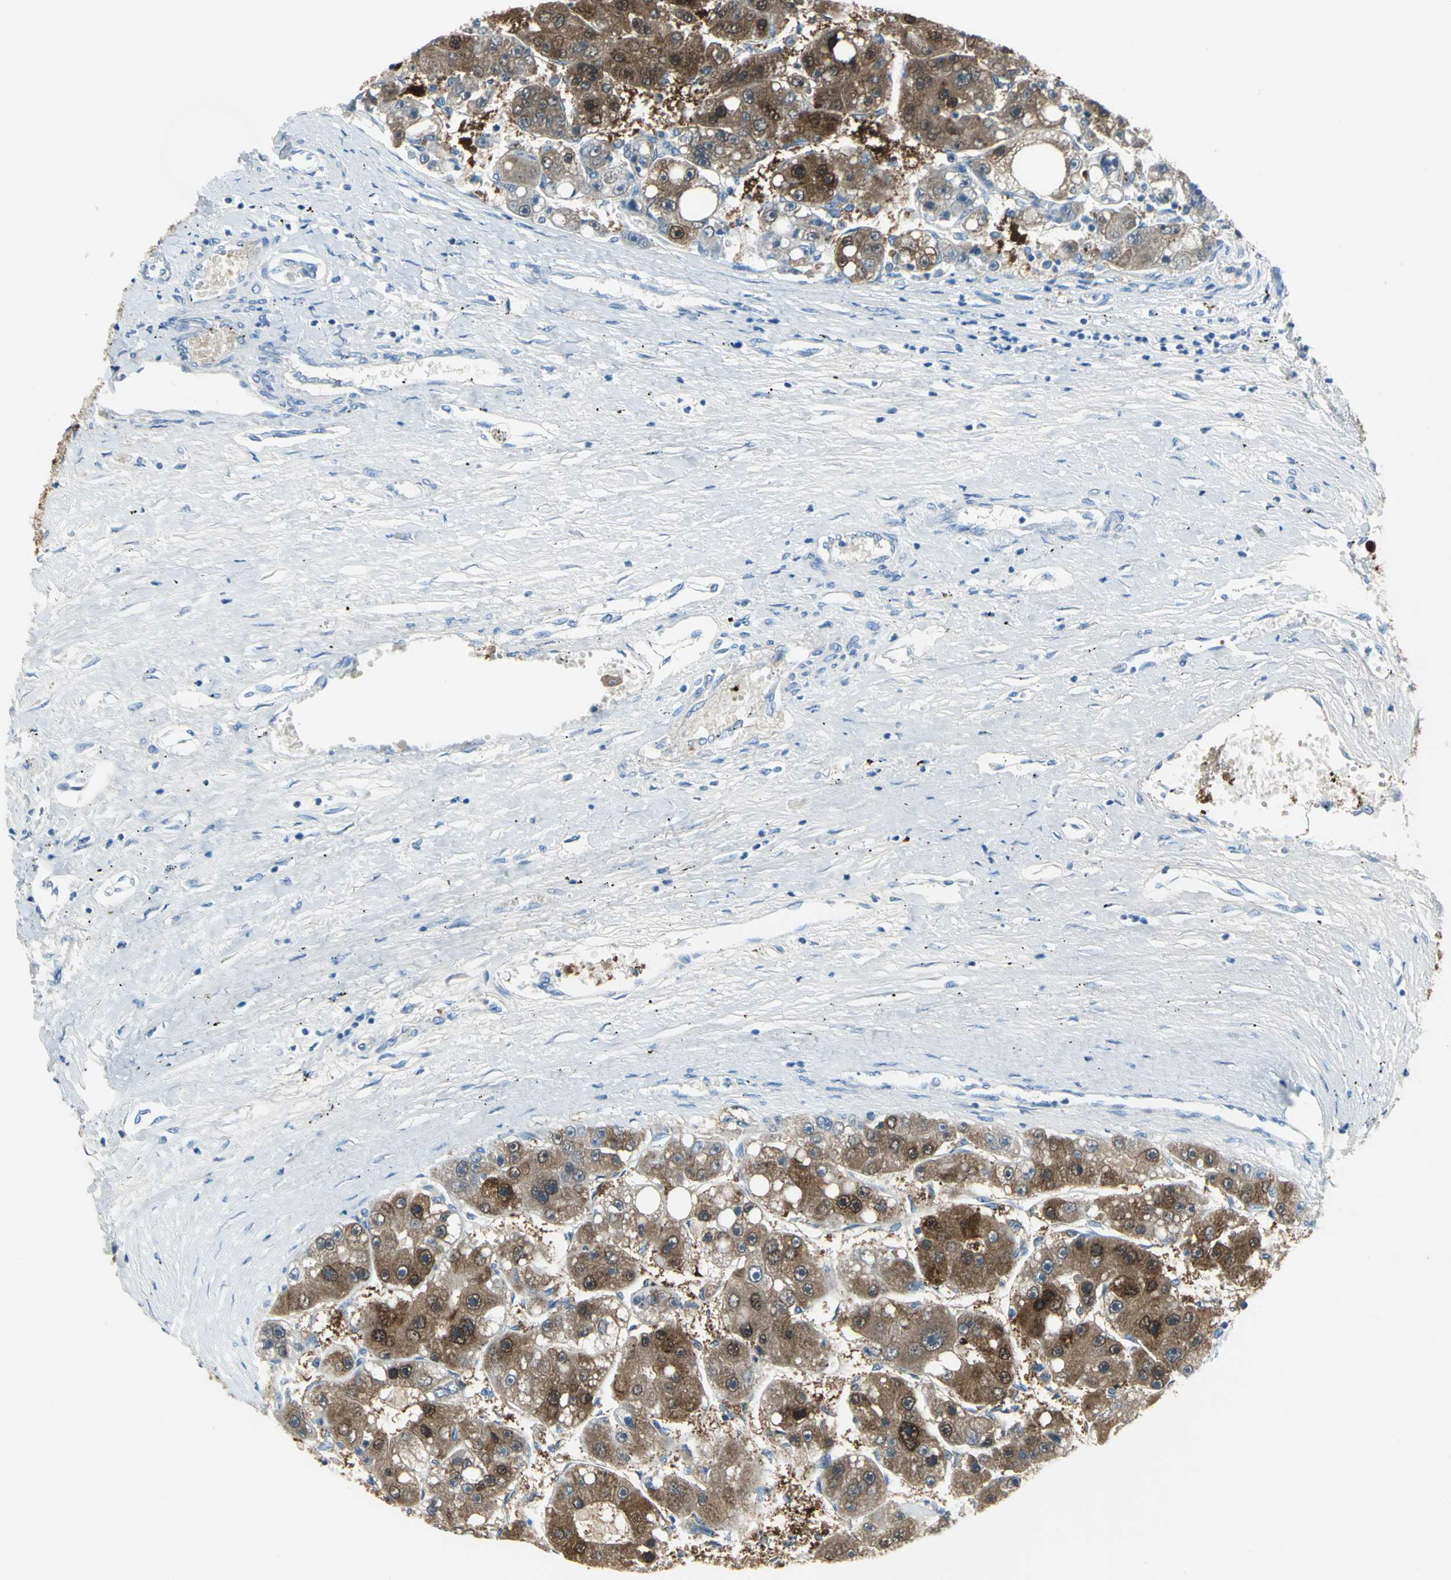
{"staining": {"intensity": "strong", "quantity": ">75%", "location": "cytoplasmic/membranous,nuclear"}, "tissue": "liver cancer", "cell_type": "Tumor cells", "image_type": "cancer", "snomed": [{"axis": "morphology", "description": "Carcinoma, Hepatocellular, NOS"}, {"axis": "topography", "description": "Liver"}], "caption": "Protein expression by IHC exhibits strong cytoplasmic/membranous and nuclear positivity in approximately >75% of tumor cells in liver hepatocellular carcinoma.", "gene": "PKLR", "patient": {"sex": "female", "age": 61}}